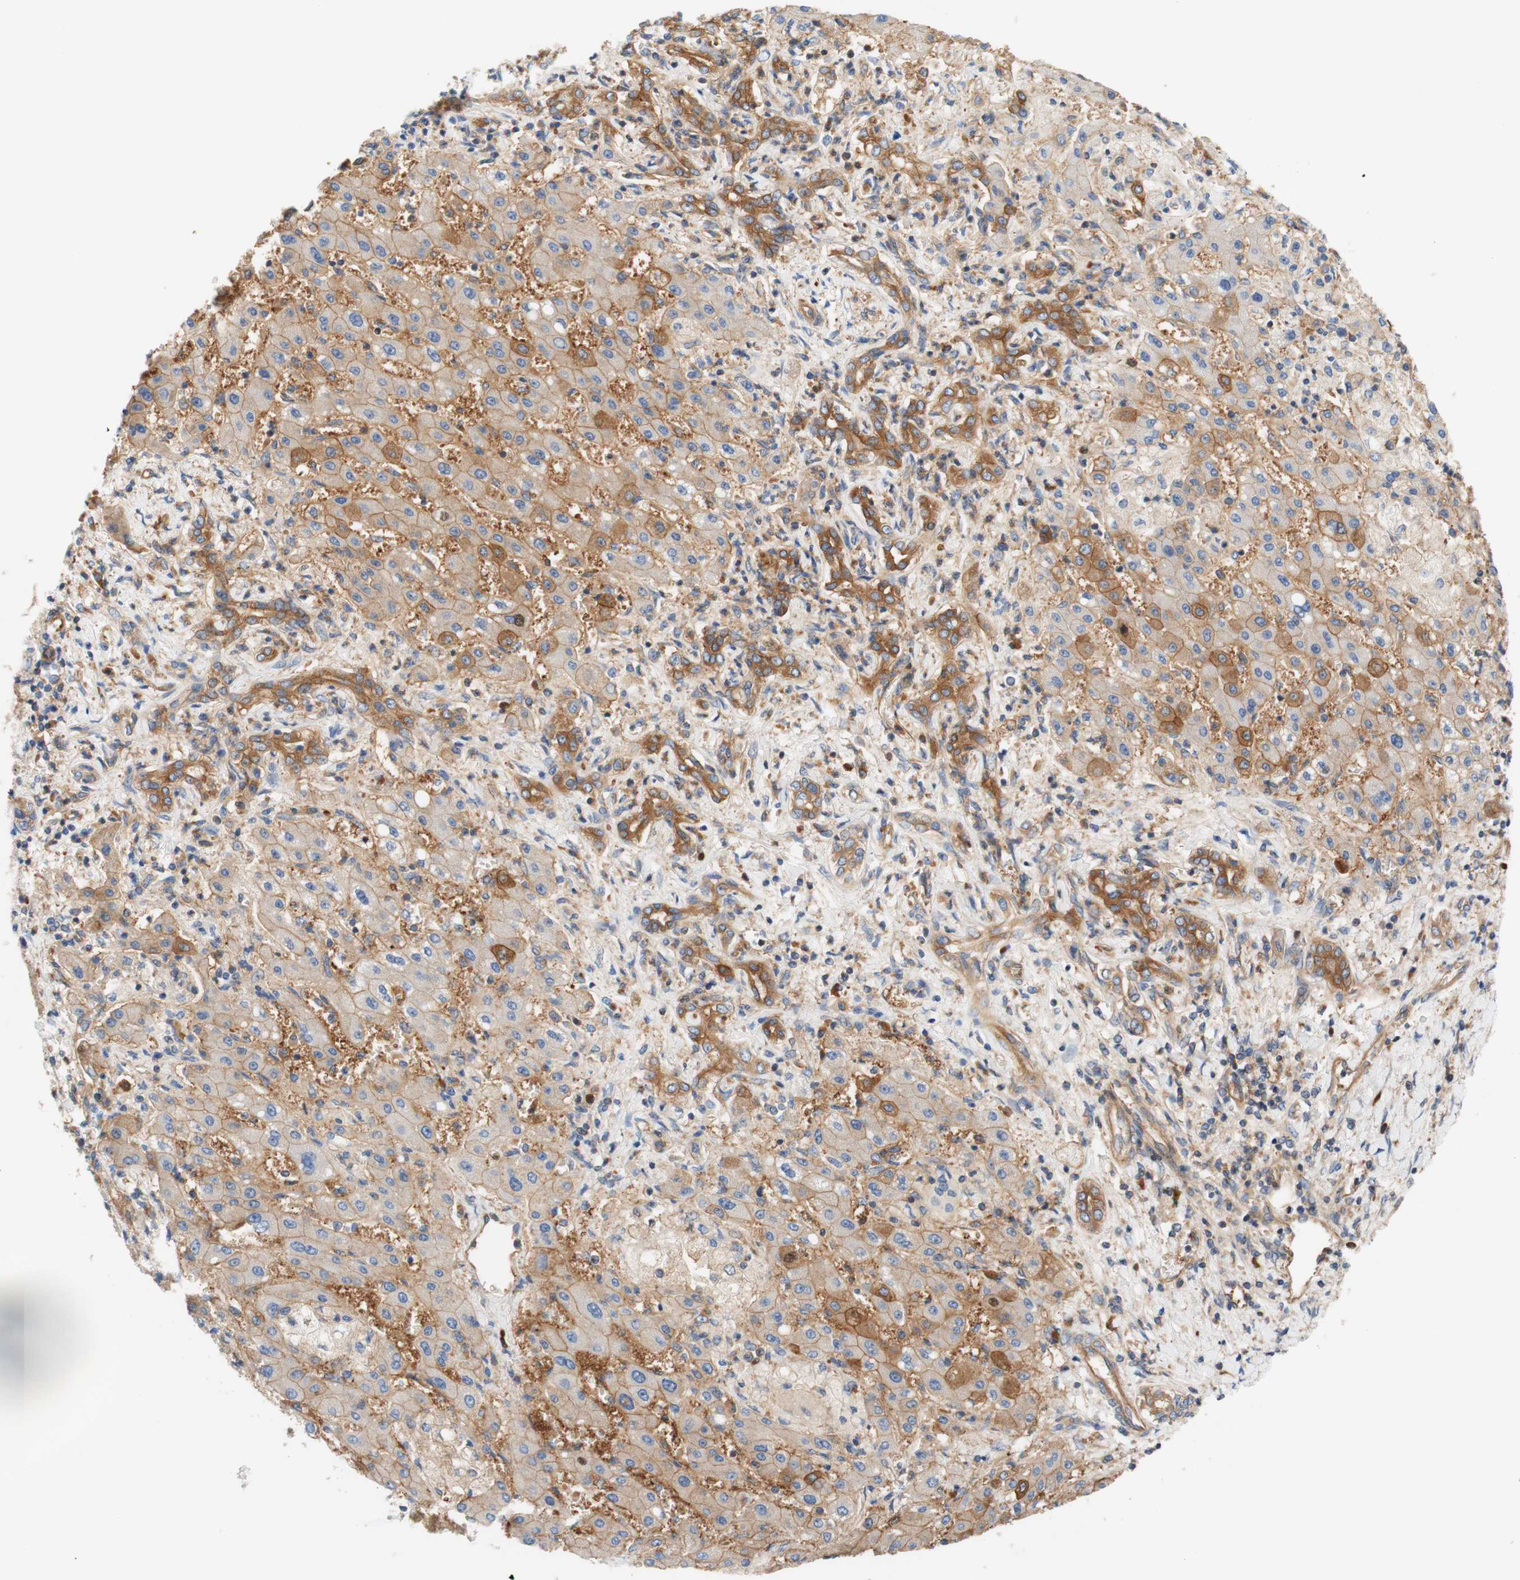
{"staining": {"intensity": "moderate", "quantity": "25%-75%", "location": "cytoplasmic/membranous"}, "tissue": "liver cancer", "cell_type": "Tumor cells", "image_type": "cancer", "snomed": [{"axis": "morphology", "description": "Cholangiocarcinoma"}, {"axis": "topography", "description": "Liver"}], "caption": "About 25%-75% of tumor cells in cholangiocarcinoma (liver) demonstrate moderate cytoplasmic/membranous protein positivity as visualized by brown immunohistochemical staining.", "gene": "STOM", "patient": {"sex": "male", "age": 50}}